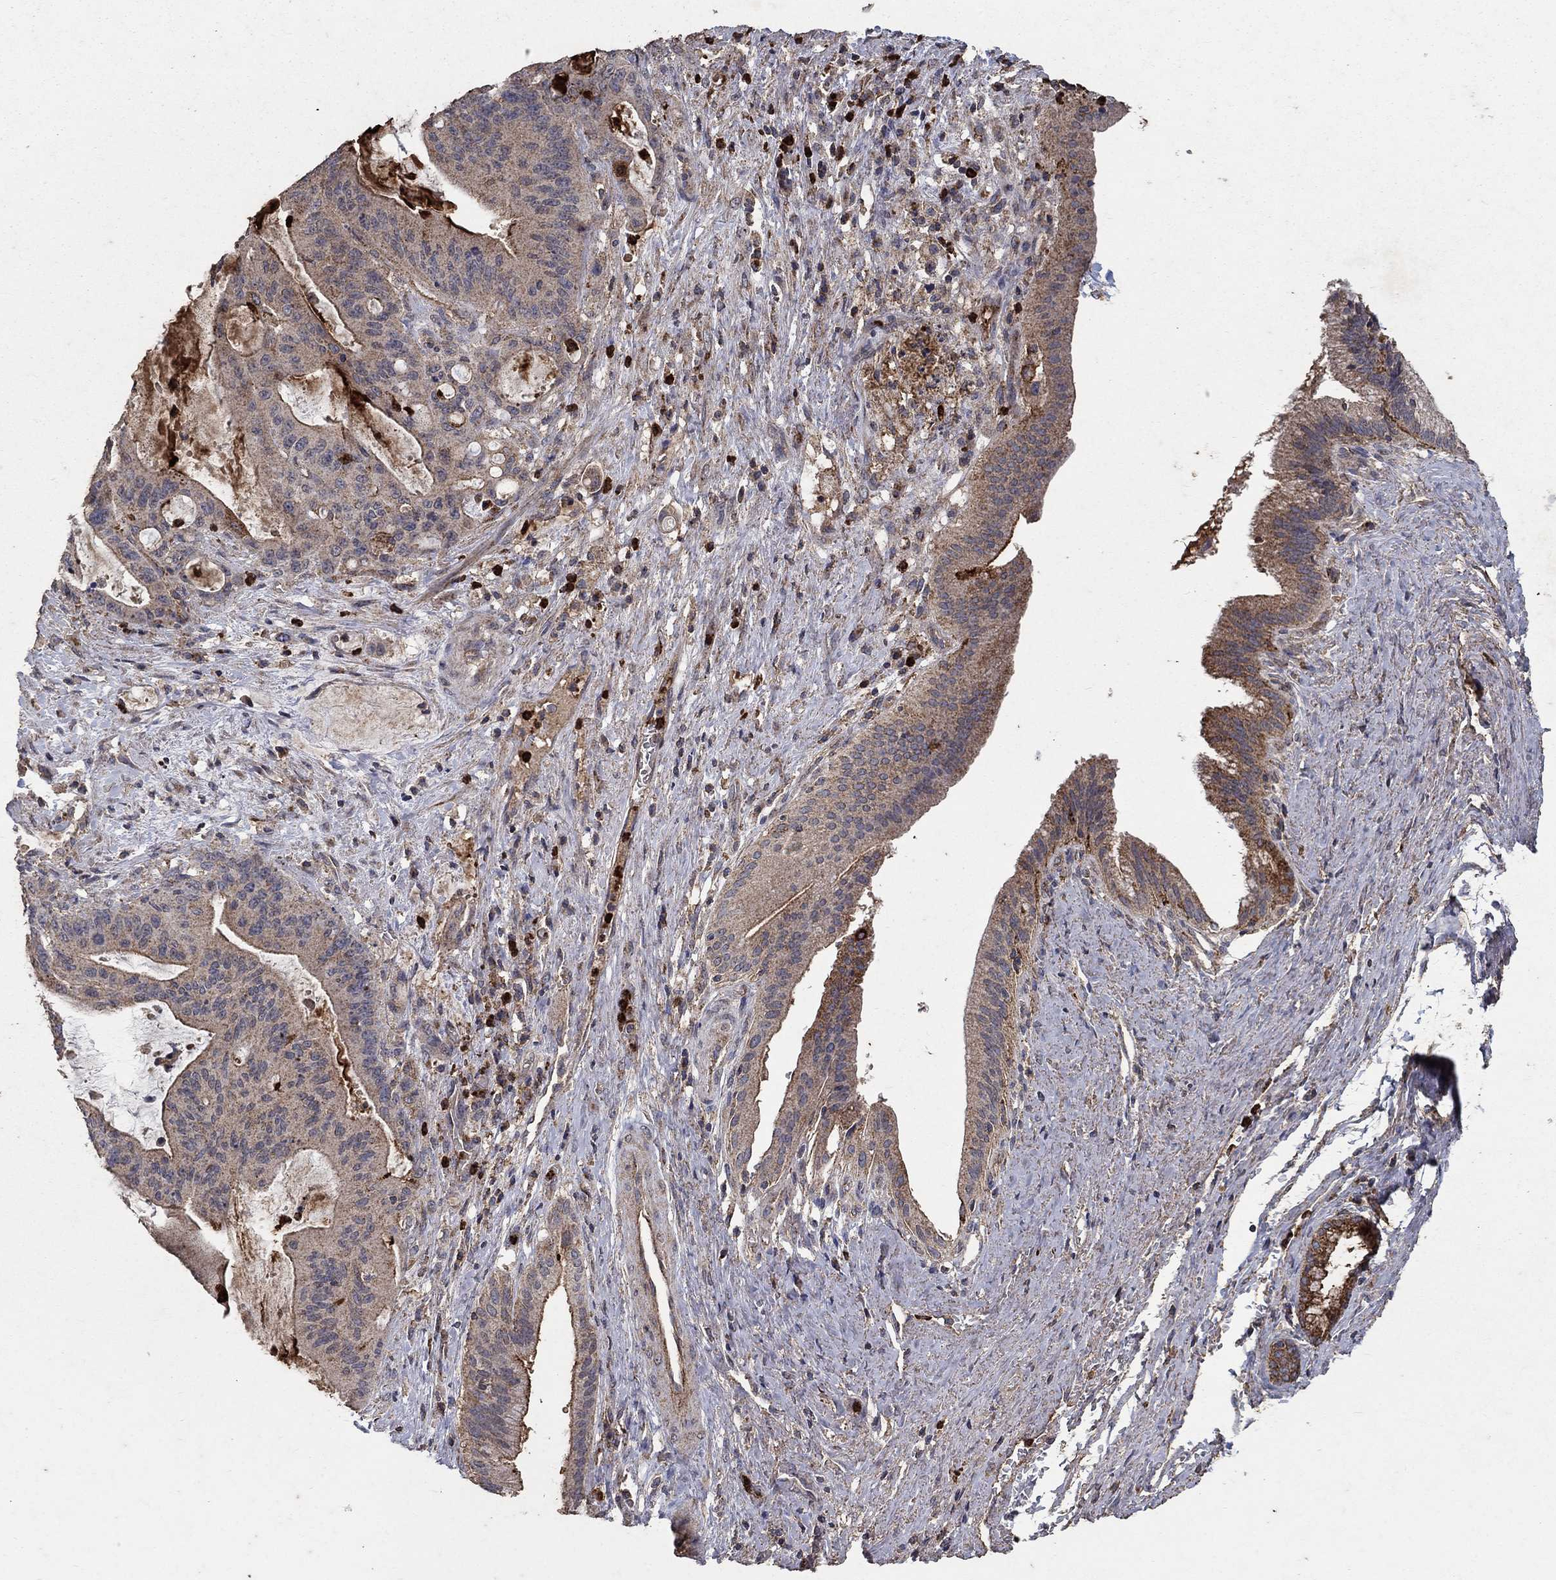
{"staining": {"intensity": "moderate", "quantity": "<25%", "location": "cytoplasmic/membranous"}, "tissue": "liver cancer", "cell_type": "Tumor cells", "image_type": "cancer", "snomed": [{"axis": "morphology", "description": "Cholangiocarcinoma"}, {"axis": "topography", "description": "Liver"}], "caption": "Immunohistochemical staining of liver cancer demonstrates moderate cytoplasmic/membranous protein expression in approximately <25% of tumor cells.", "gene": "CD24", "patient": {"sex": "female", "age": 73}}